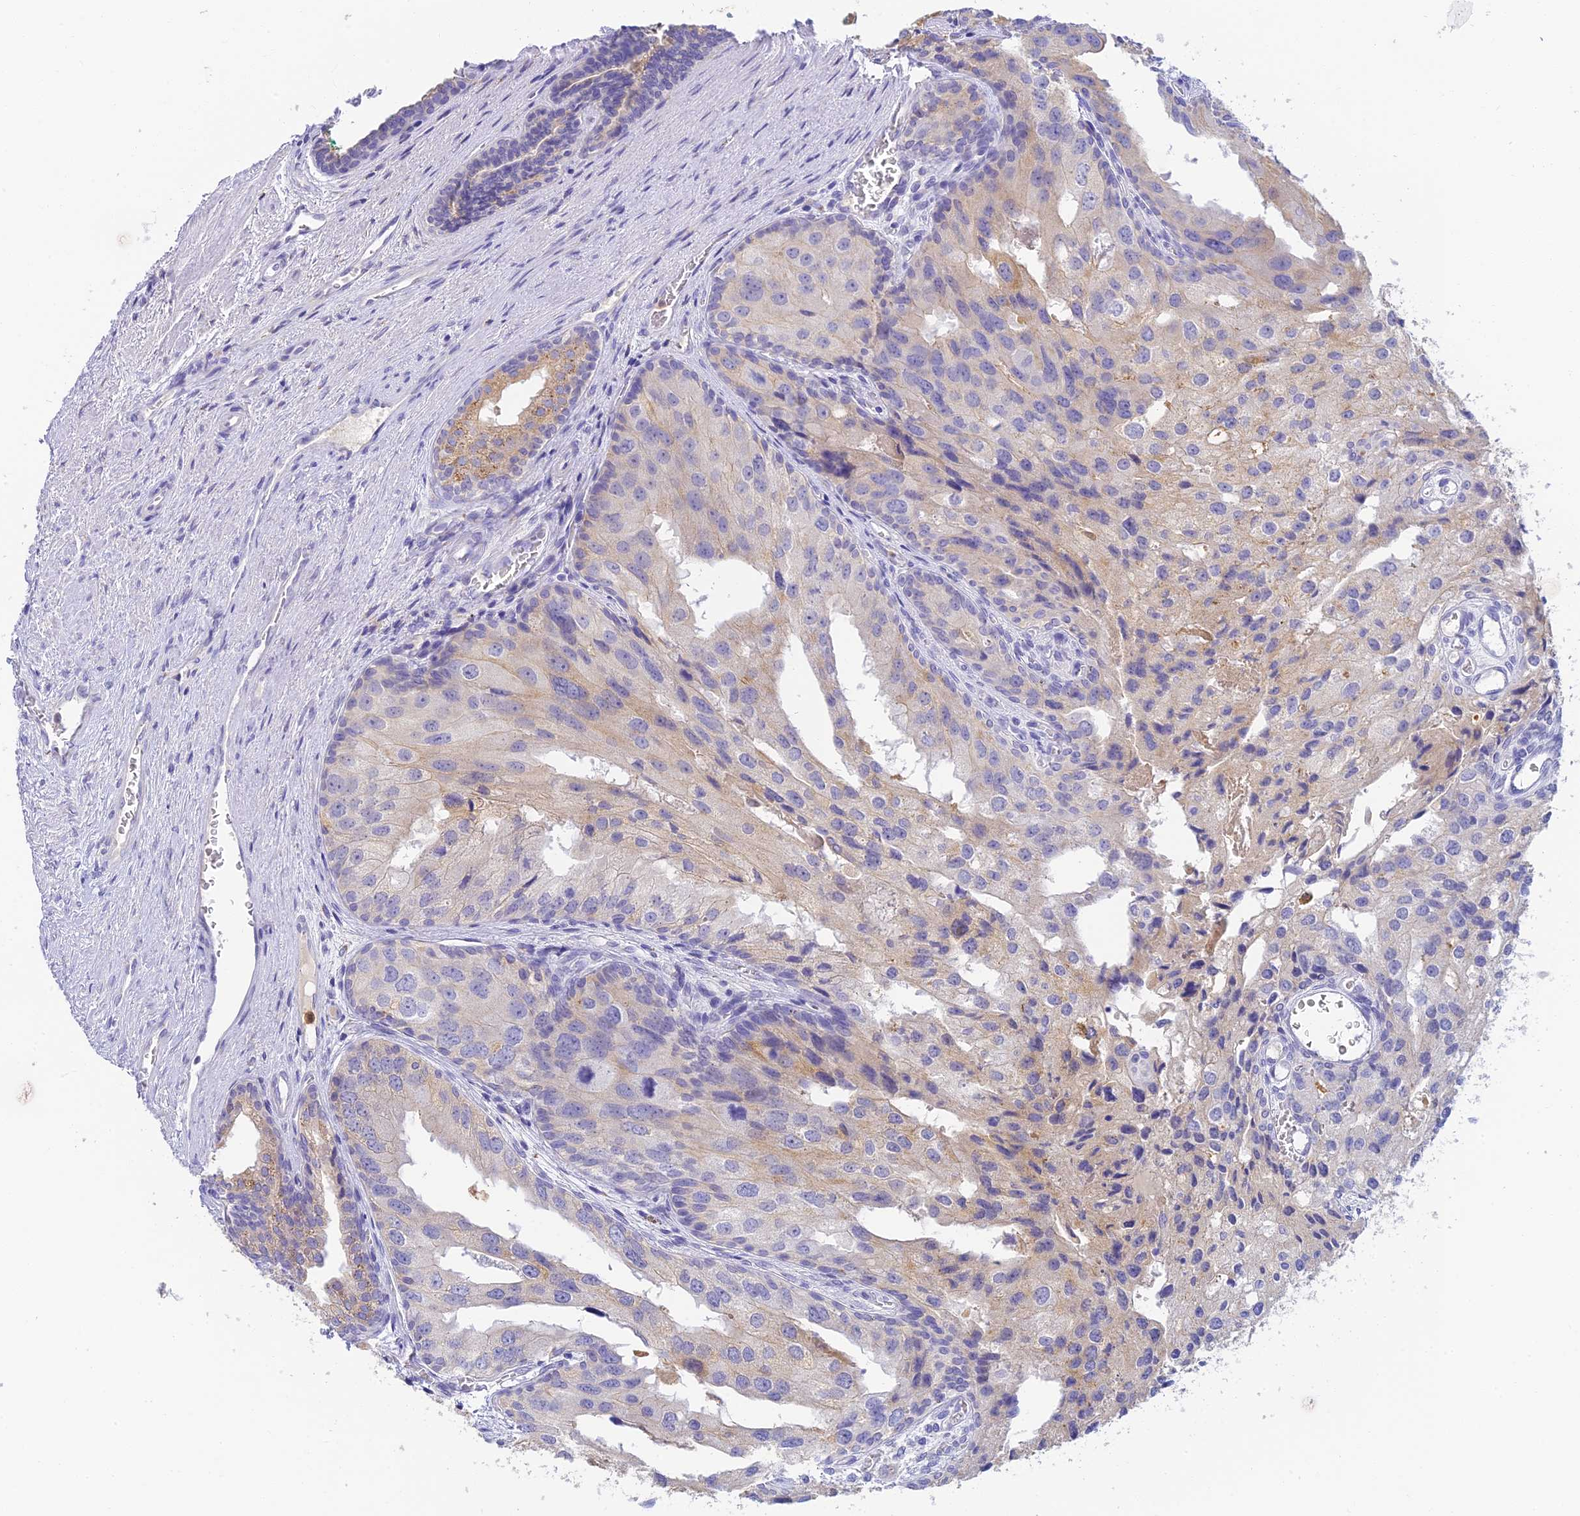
{"staining": {"intensity": "weak", "quantity": "<25%", "location": "cytoplasmic/membranous"}, "tissue": "prostate cancer", "cell_type": "Tumor cells", "image_type": "cancer", "snomed": [{"axis": "morphology", "description": "Adenocarcinoma, High grade"}, {"axis": "topography", "description": "Prostate"}], "caption": "Immunohistochemical staining of human prostate high-grade adenocarcinoma reveals no significant positivity in tumor cells.", "gene": "INTS13", "patient": {"sex": "male", "age": 62}}